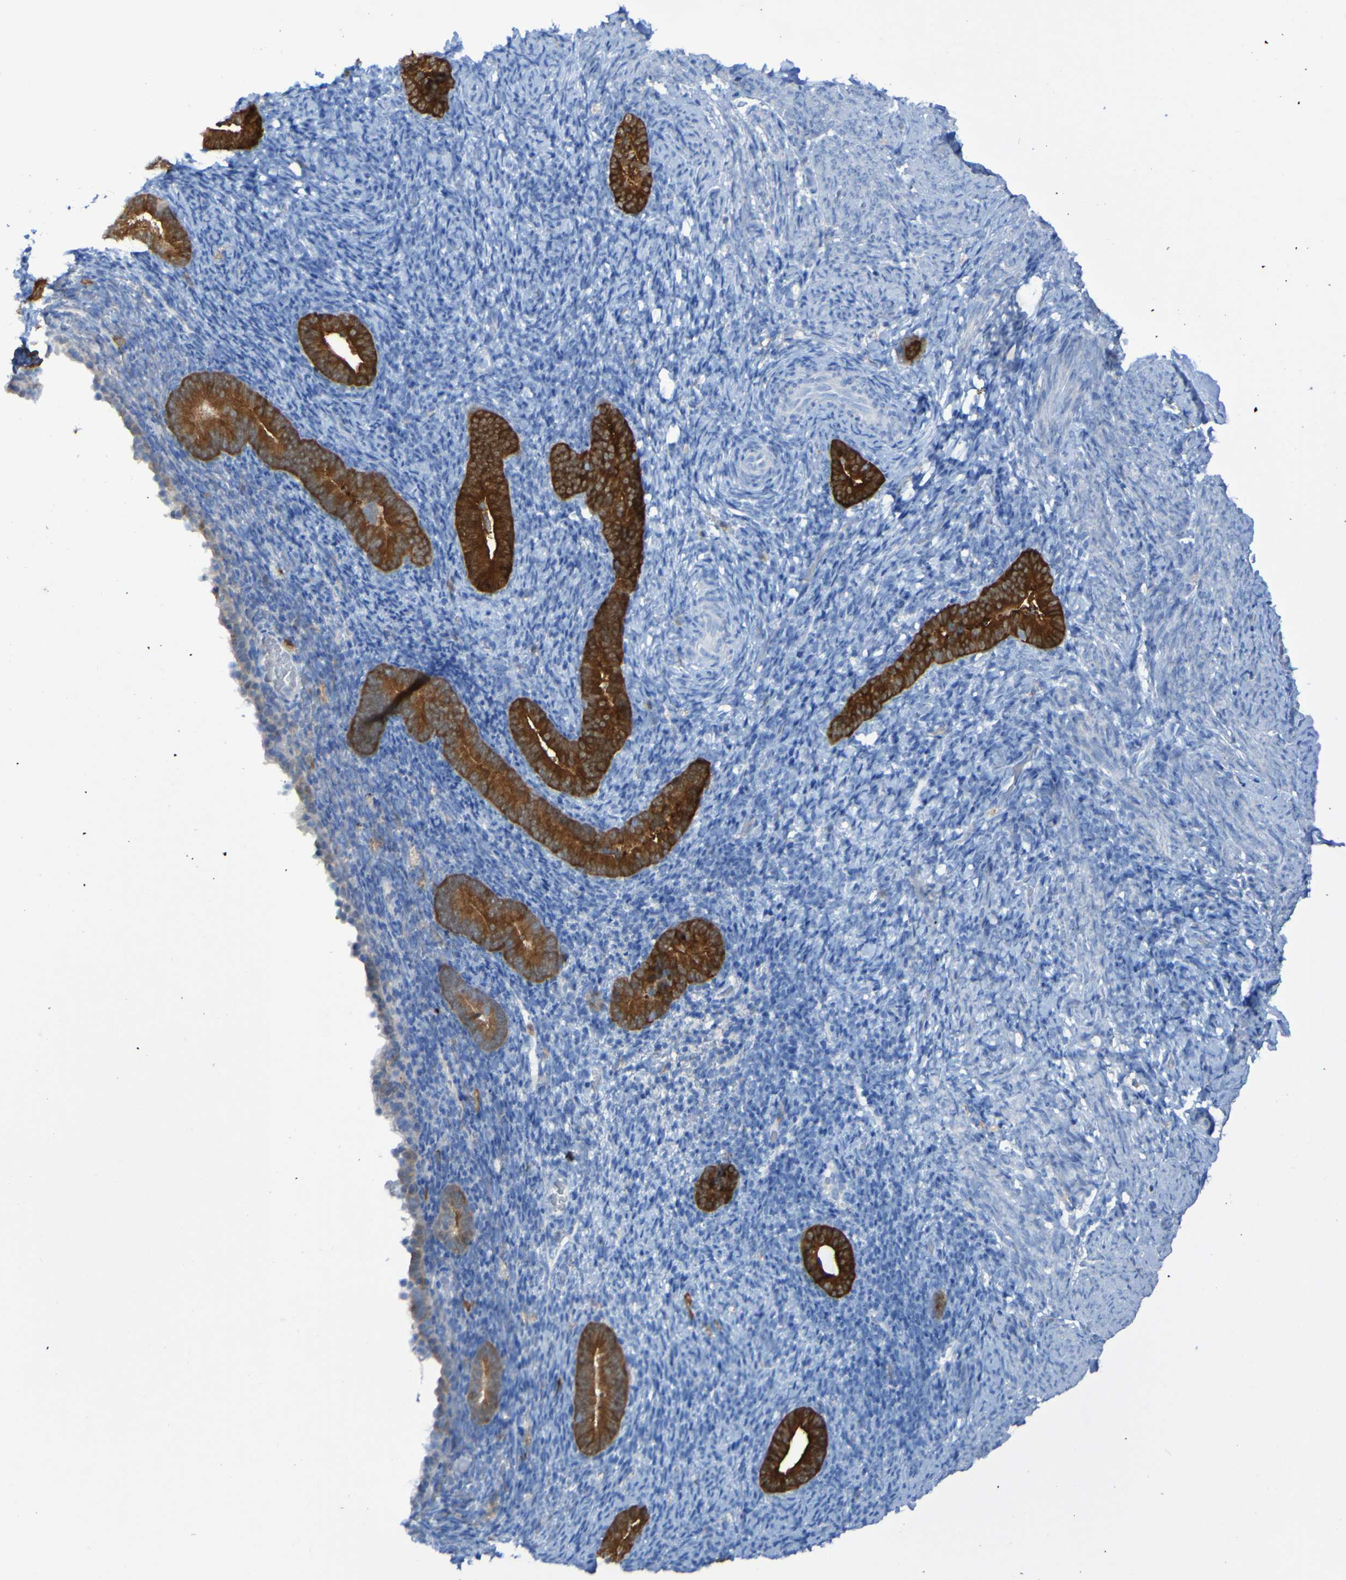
{"staining": {"intensity": "moderate", "quantity": "<25%", "location": "cytoplasmic/membranous"}, "tissue": "endometrium", "cell_type": "Cells in endometrial stroma", "image_type": "normal", "snomed": [{"axis": "morphology", "description": "Normal tissue, NOS"}, {"axis": "topography", "description": "Endometrium"}], "caption": "Immunohistochemical staining of unremarkable human endometrium reveals <25% levels of moderate cytoplasmic/membranous protein staining in about <25% of cells in endometrial stroma.", "gene": "MPPE1", "patient": {"sex": "female", "age": 51}}